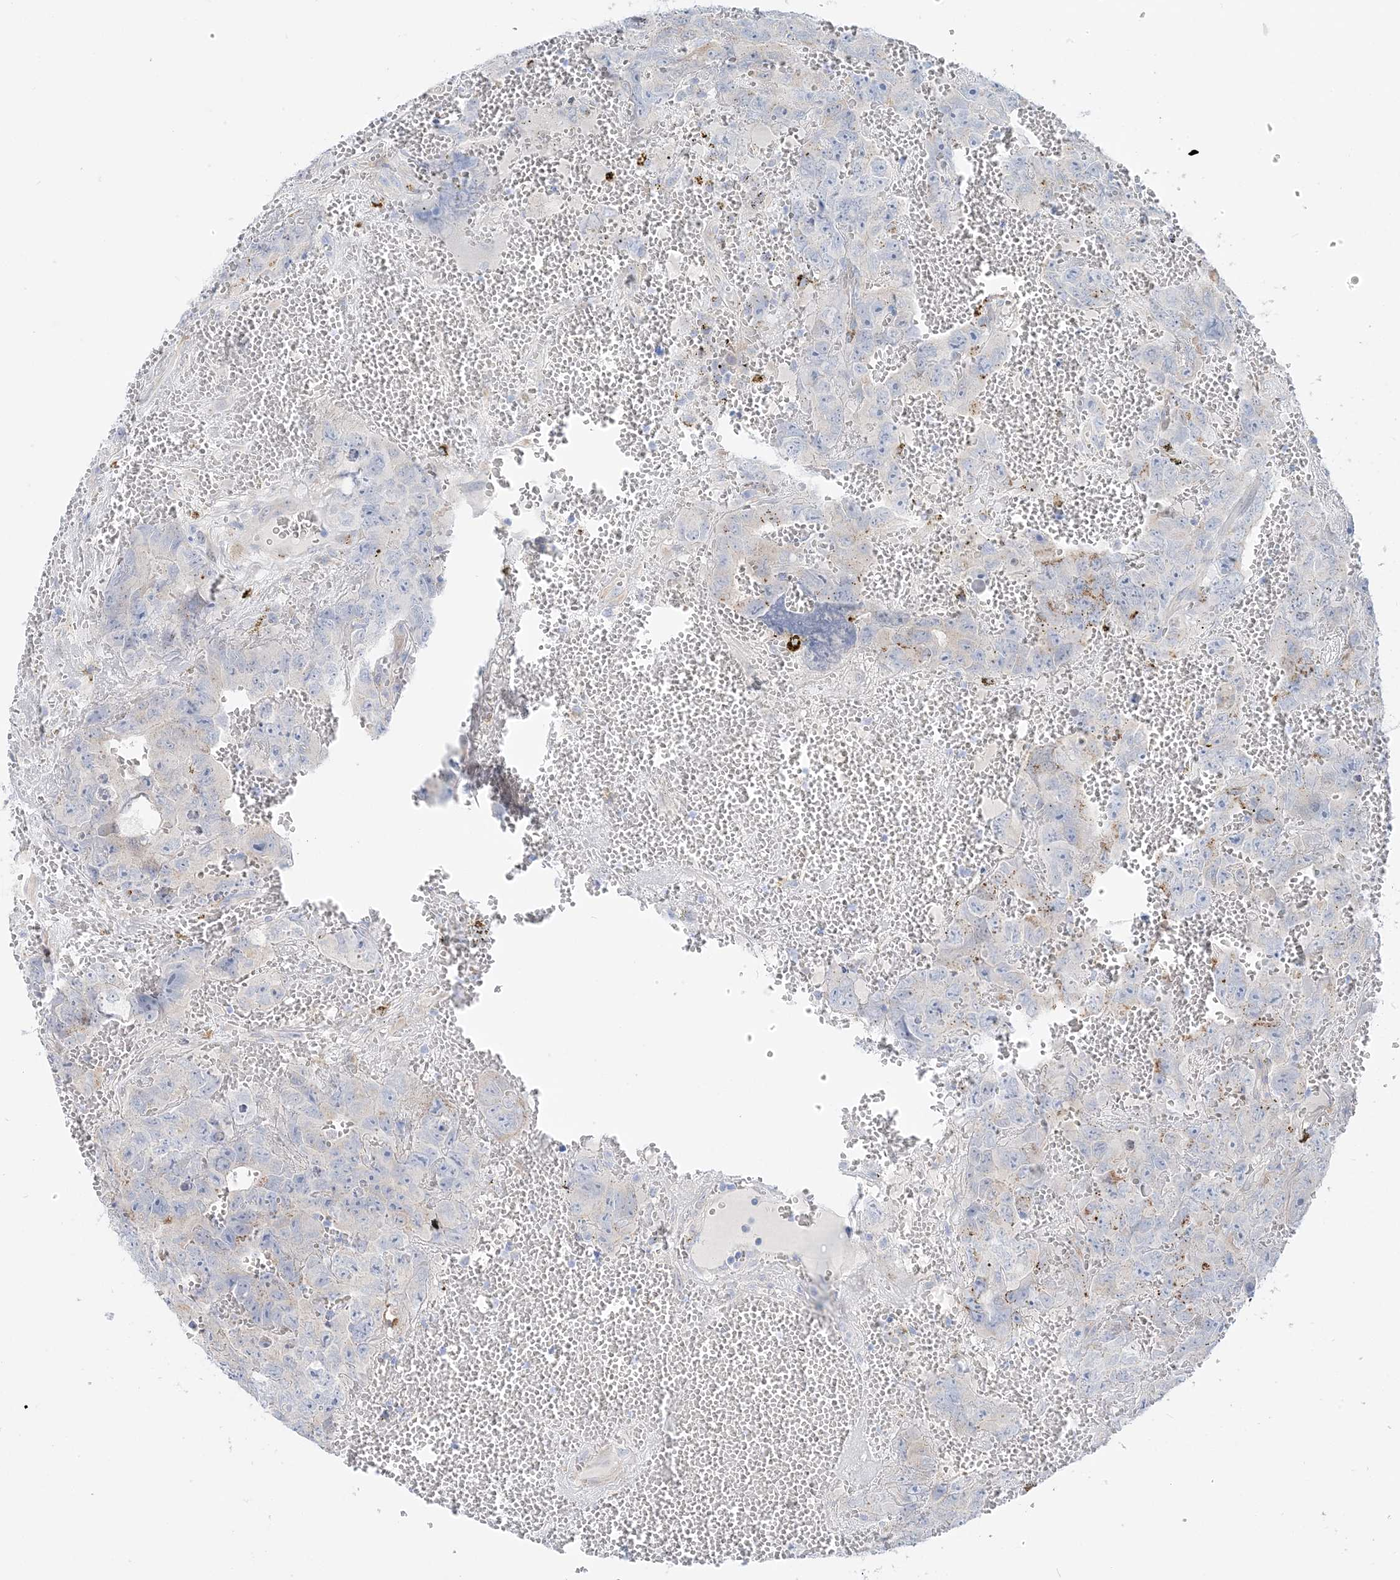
{"staining": {"intensity": "negative", "quantity": "none", "location": "none"}, "tissue": "testis cancer", "cell_type": "Tumor cells", "image_type": "cancer", "snomed": [{"axis": "morphology", "description": "Carcinoma, Embryonal, NOS"}, {"axis": "topography", "description": "Testis"}], "caption": "IHC micrograph of testis cancer stained for a protein (brown), which exhibits no positivity in tumor cells.", "gene": "HMGCS1", "patient": {"sex": "male", "age": 45}}